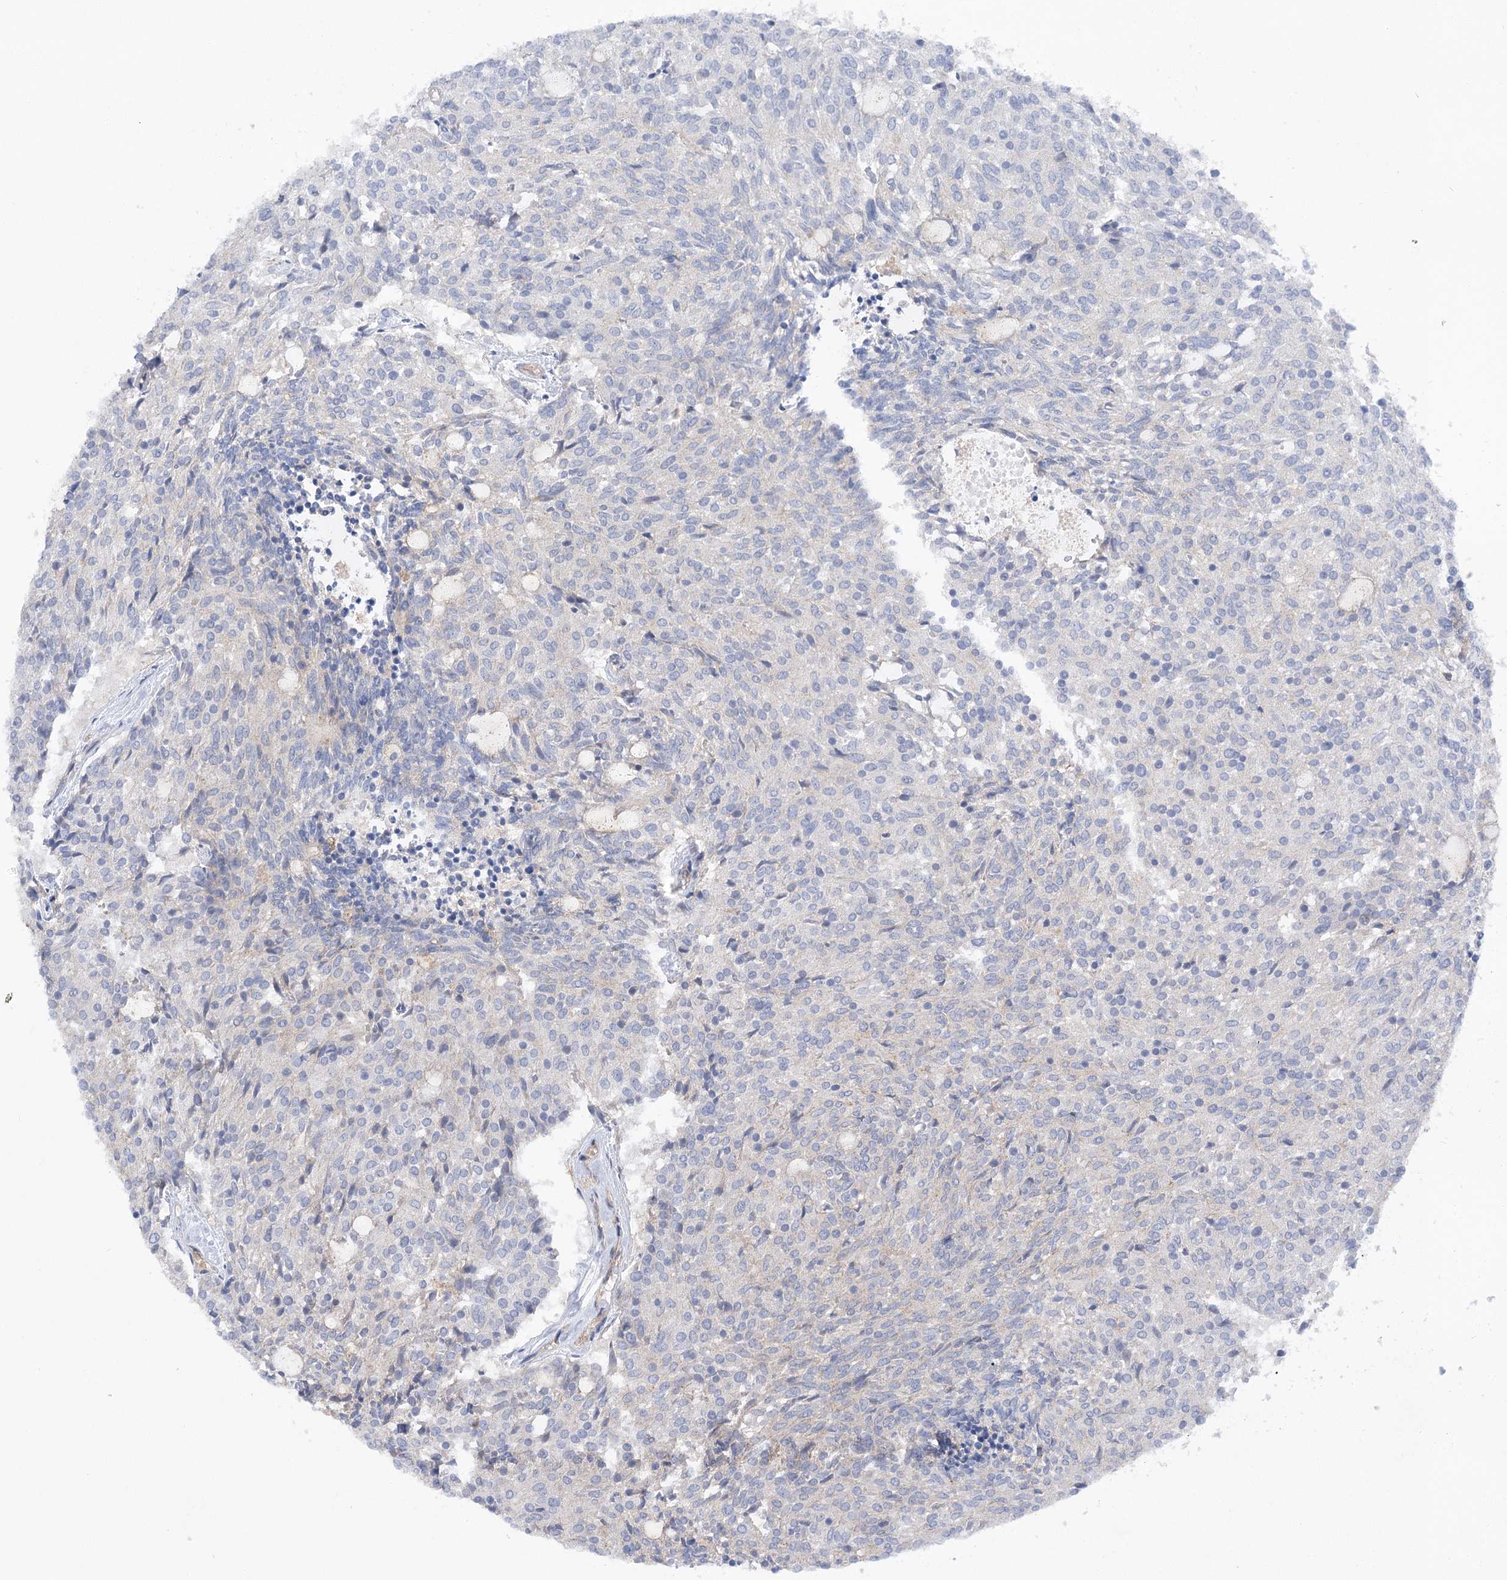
{"staining": {"intensity": "negative", "quantity": "none", "location": "none"}, "tissue": "carcinoid", "cell_type": "Tumor cells", "image_type": "cancer", "snomed": [{"axis": "morphology", "description": "Carcinoid, malignant, NOS"}, {"axis": "topography", "description": "Pancreas"}], "caption": "DAB immunohistochemical staining of carcinoid shows no significant positivity in tumor cells.", "gene": "VPS37B", "patient": {"sex": "female", "age": 54}}